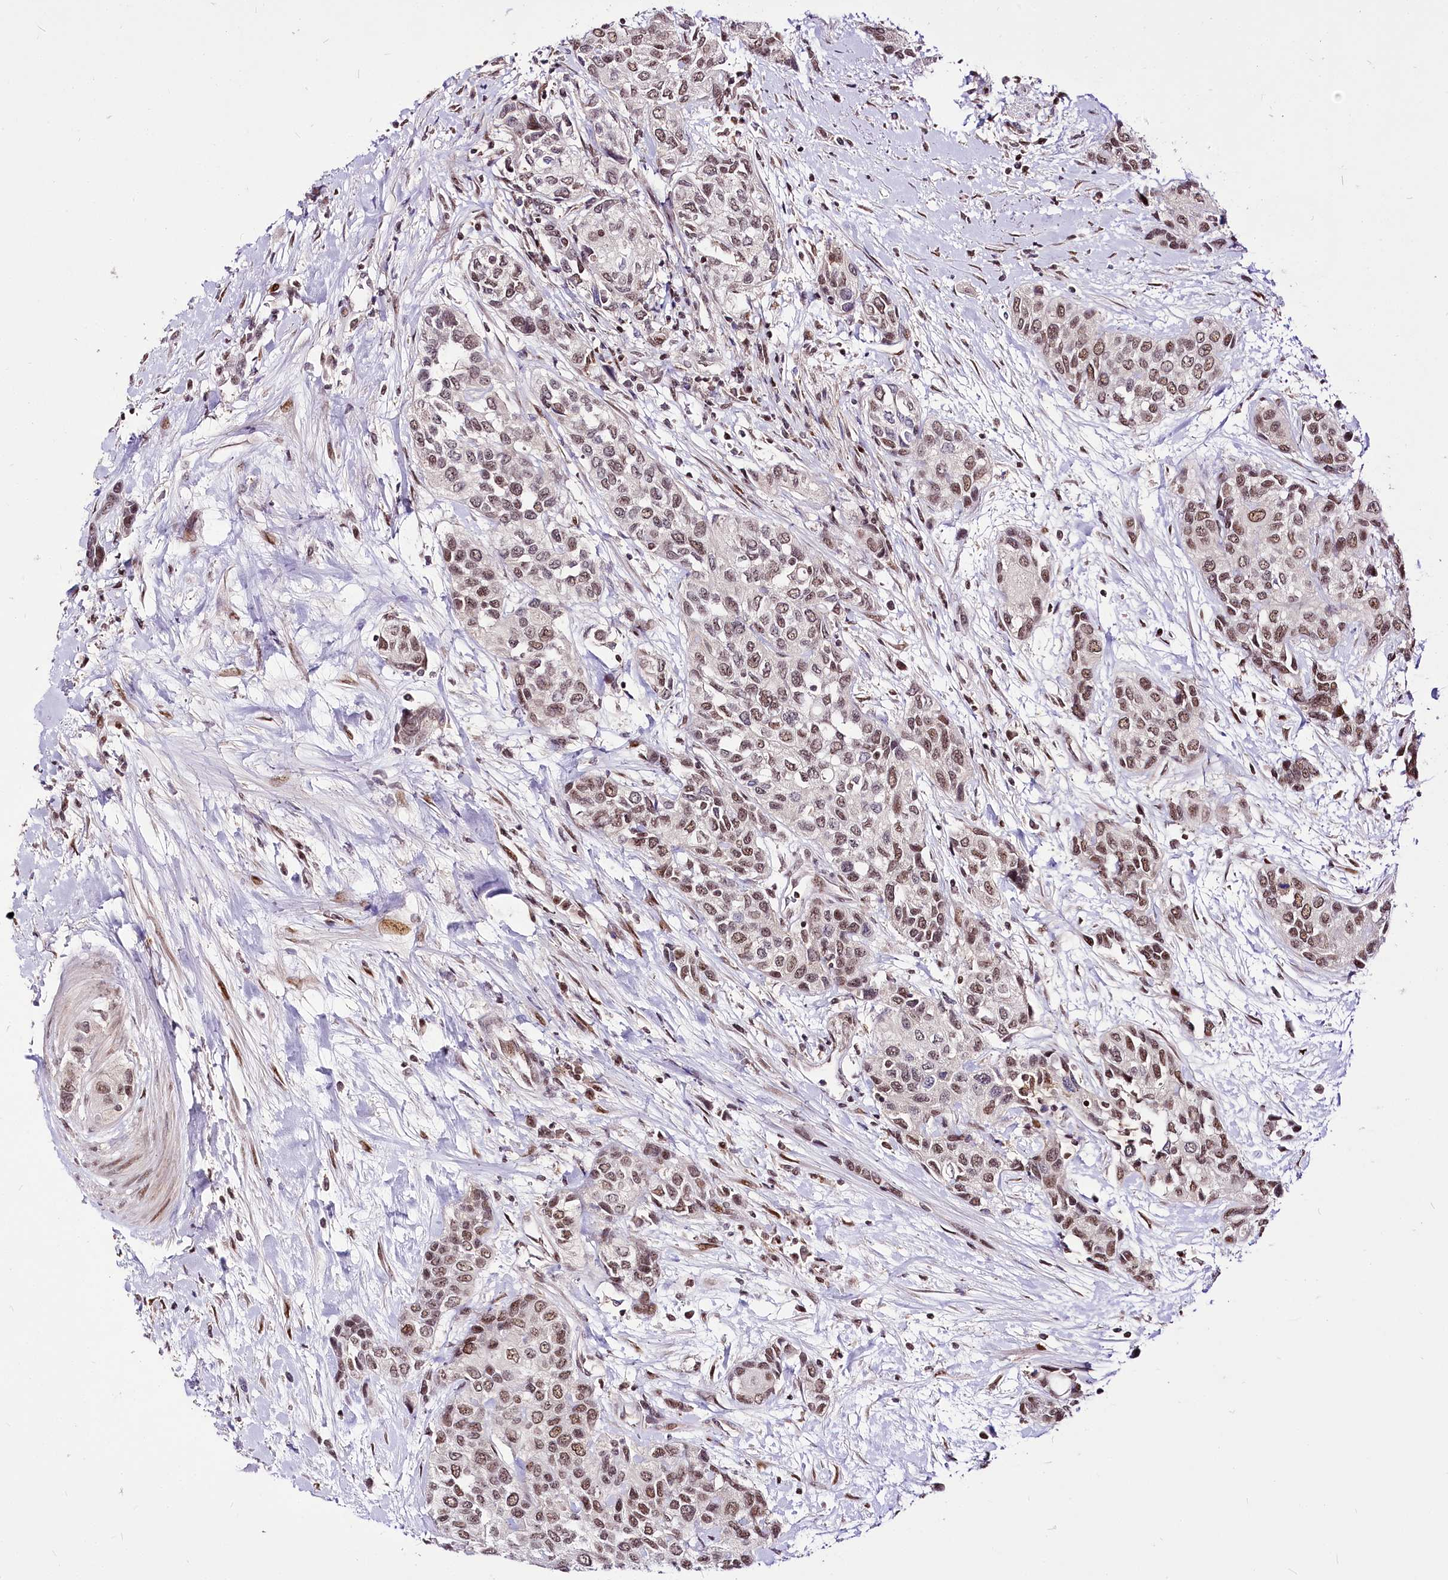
{"staining": {"intensity": "moderate", "quantity": ">75%", "location": "nuclear"}, "tissue": "urothelial cancer", "cell_type": "Tumor cells", "image_type": "cancer", "snomed": [{"axis": "morphology", "description": "Normal tissue, NOS"}, {"axis": "morphology", "description": "Urothelial carcinoma, High grade"}, {"axis": "topography", "description": "Vascular tissue"}, {"axis": "topography", "description": "Urinary bladder"}], "caption": "Human high-grade urothelial carcinoma stained with a brown dye demonstrates moderate nuclear positive positivity in about >75% of tumor cells.", "gene": "POLA2", "patient": {"sex": "female", "age": 56}}